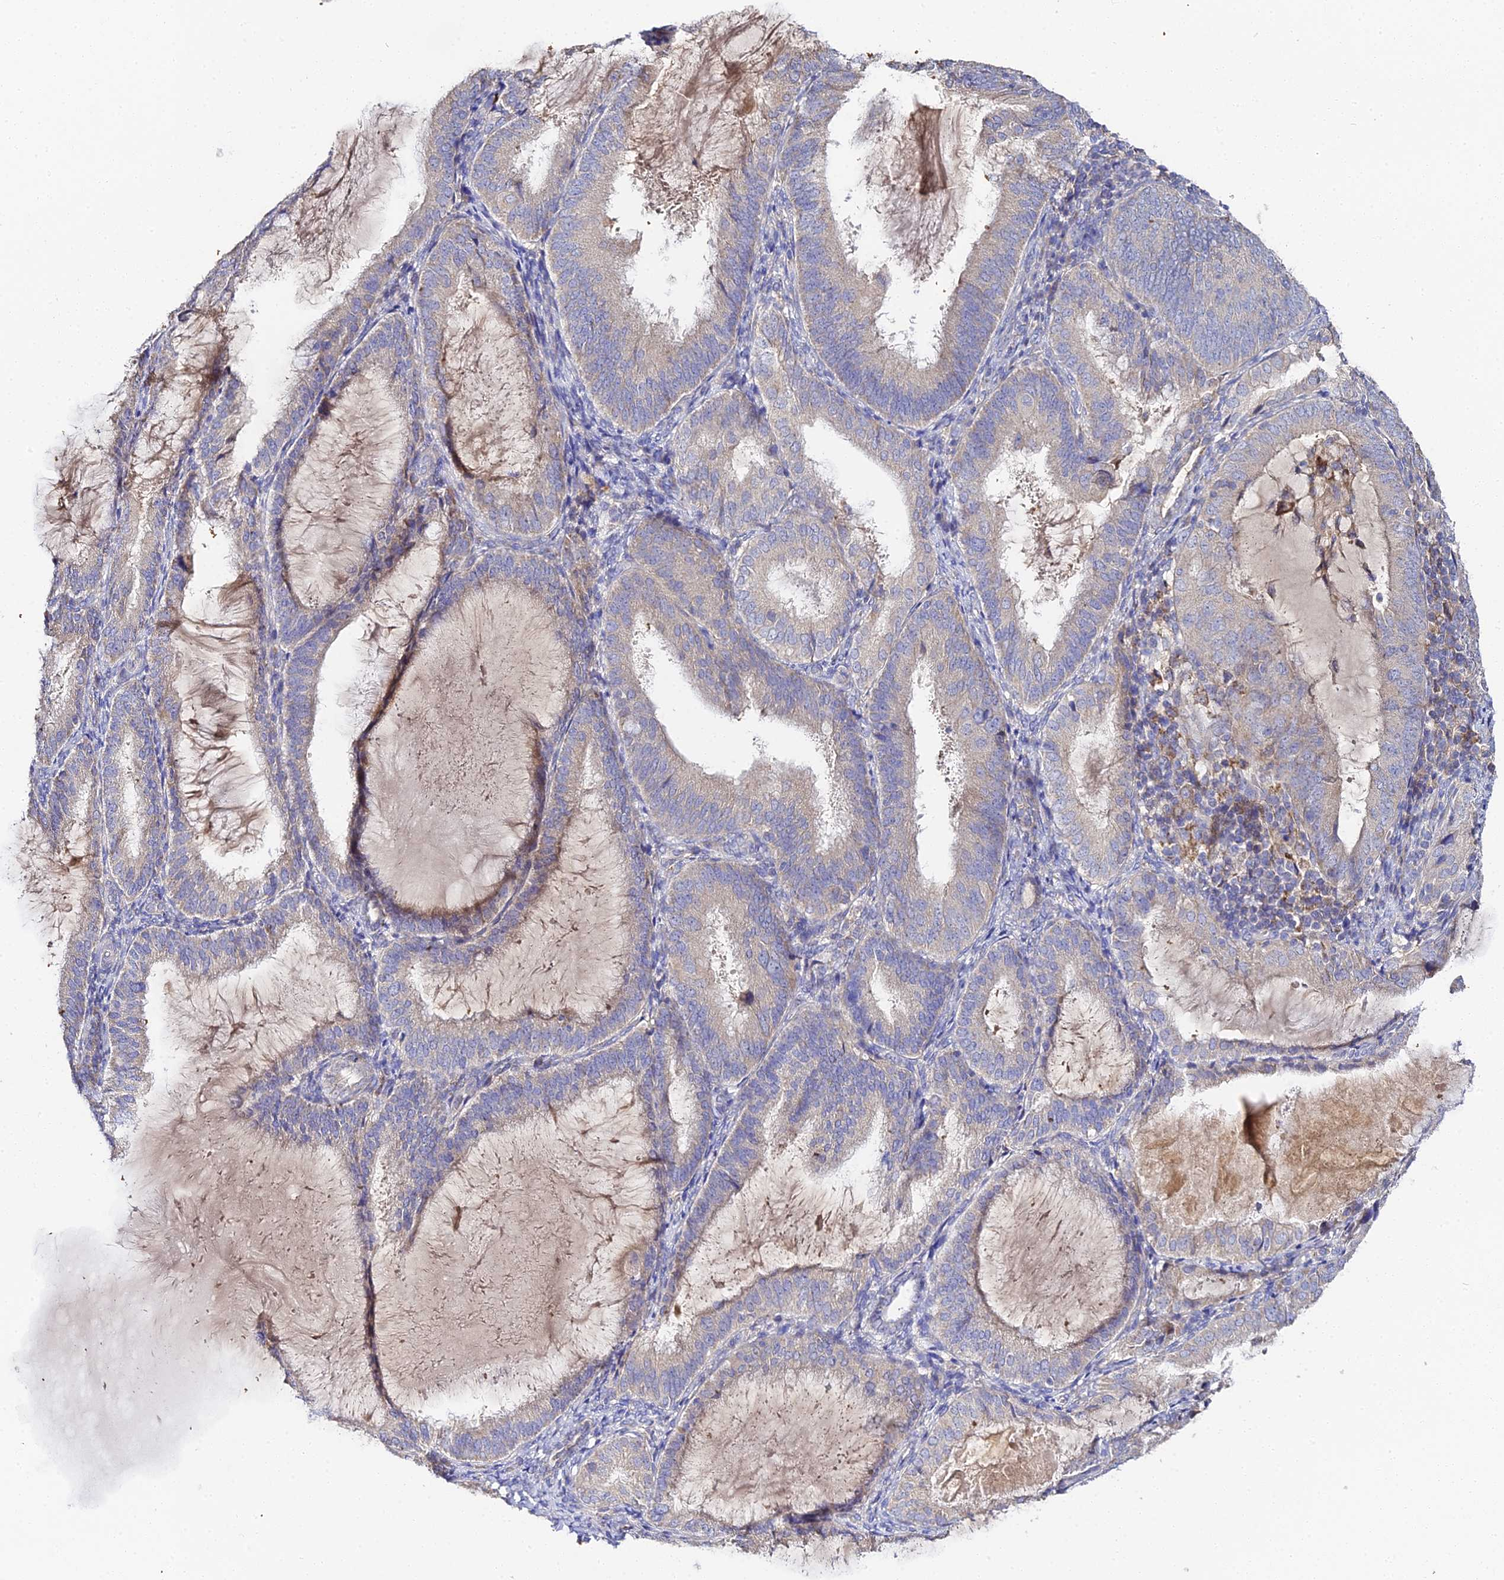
{"staining": {"intensity": "weak", "quantity": "<25%", "location": "cytoplasmic/membranous"}, "tissue": "endometrial cancer", "cell_type": "Tumor cells", "image_type": "cancer", "snomed": [{"axis": "morphology", "description": "Adenocarcinoma, NOS"}, {"axis": "topography", "description": "Endometrium"}], "caption": "Immunohistochemical staining of endometrial cancer reveals no significant staining in tumor cells. (Immunohistochemistry, brightfield microscopy, high magnification).", "gene": "SCX", "patient": {"sex": "female", "age": 81}}